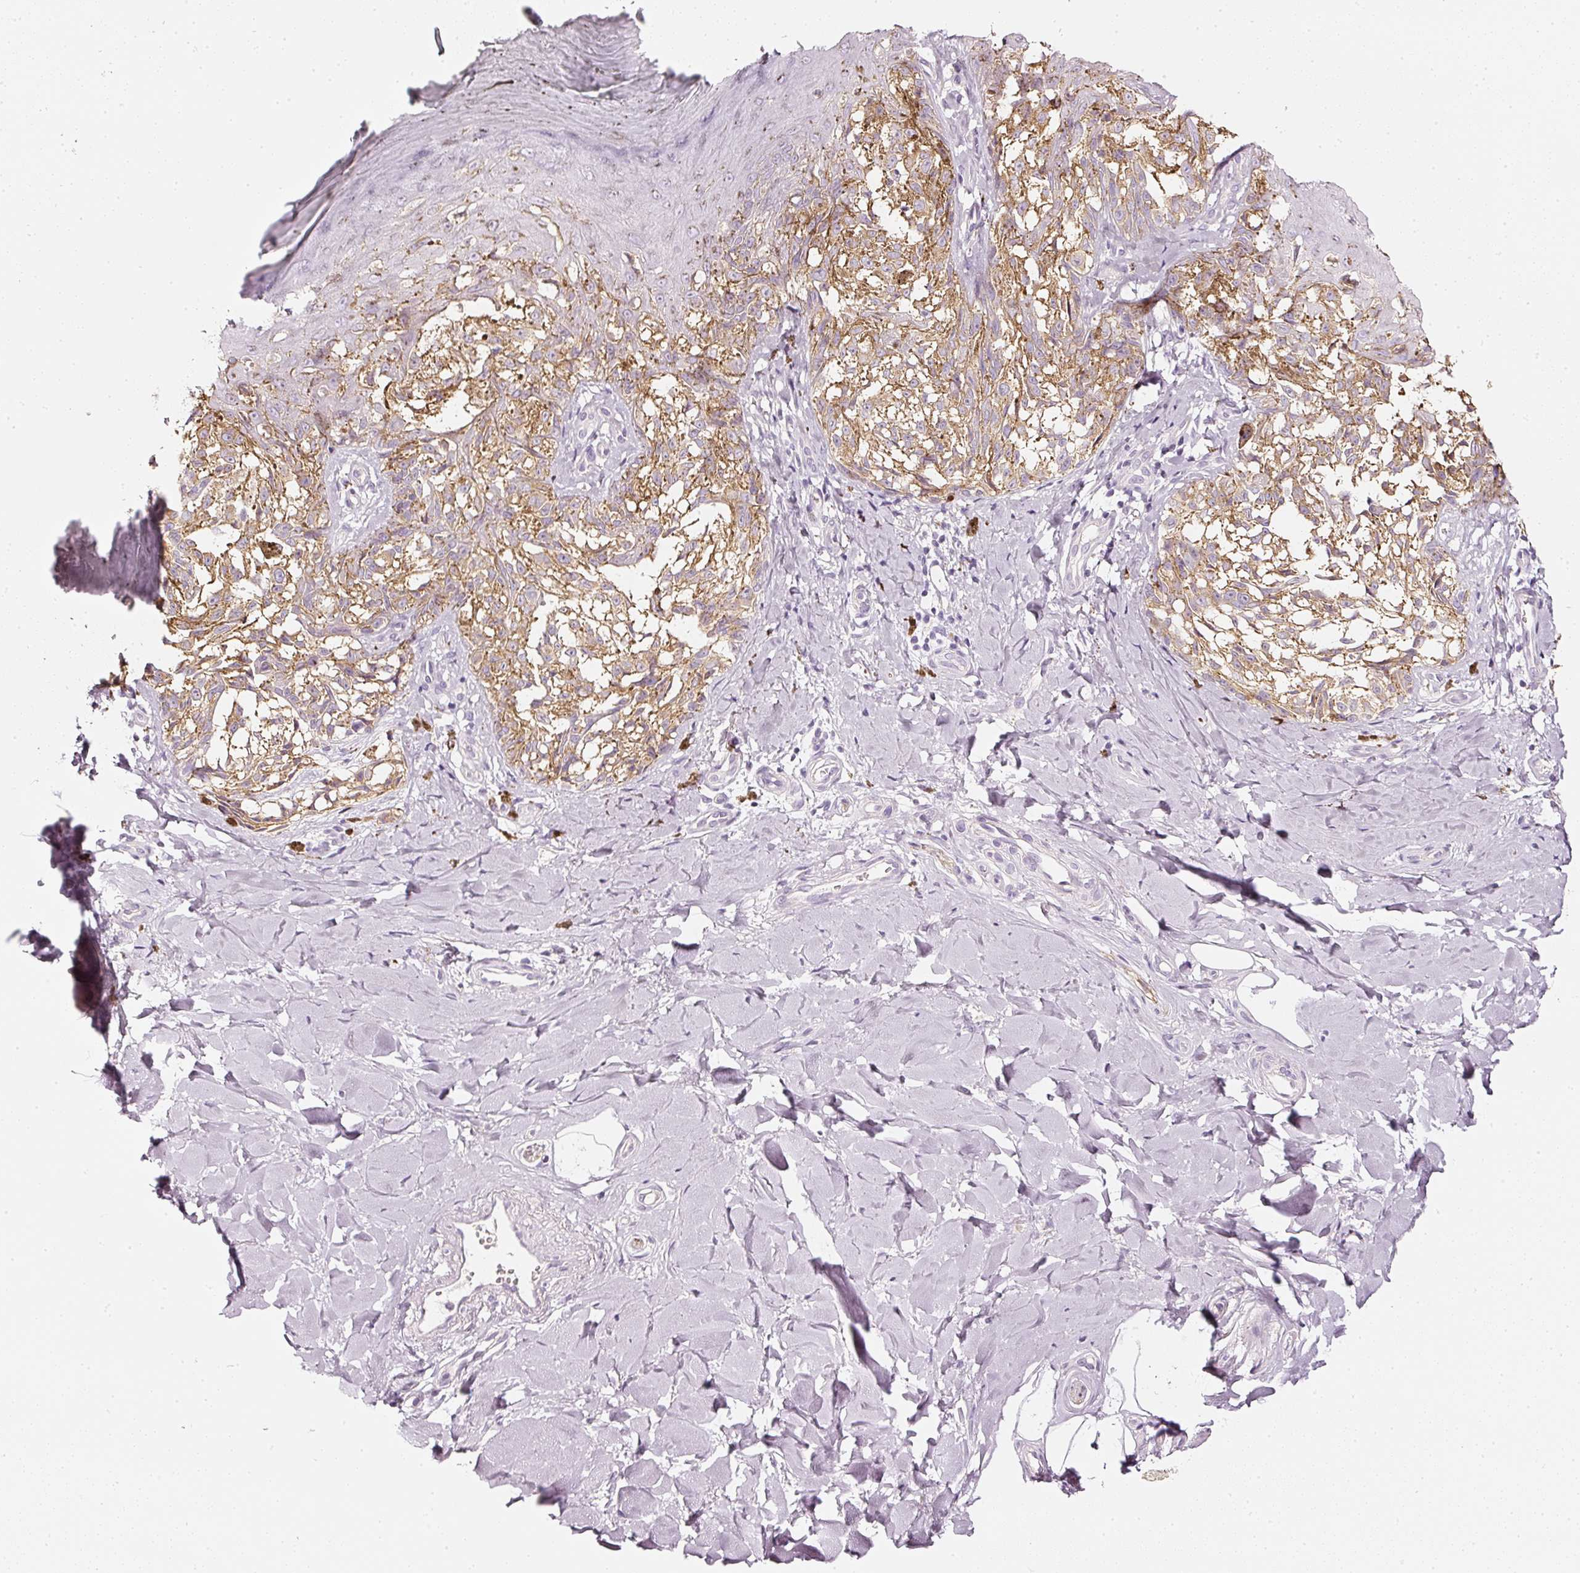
{"staining": {"intensity": "moderate", "quantity": ">75%", "location": "cytoplasmic/membranous"}, "tissue": "melanoma", "cell_type": "Tumor cells", "image_type": "cancer", "snomed": [{"axis": "morphology", "description": "Malignant melanoma, NOS"}, {"axis": "topography", "description": "Skin"}], "caption": "The micrograph exhibits immunohistochemical staining of malignant melanoma. There is moderate cytoplasmic/membranous positivity is present in approximately >75% of tumor cells.", "gene": "CNP", "patient": {"sex": "female", "age": 65}}